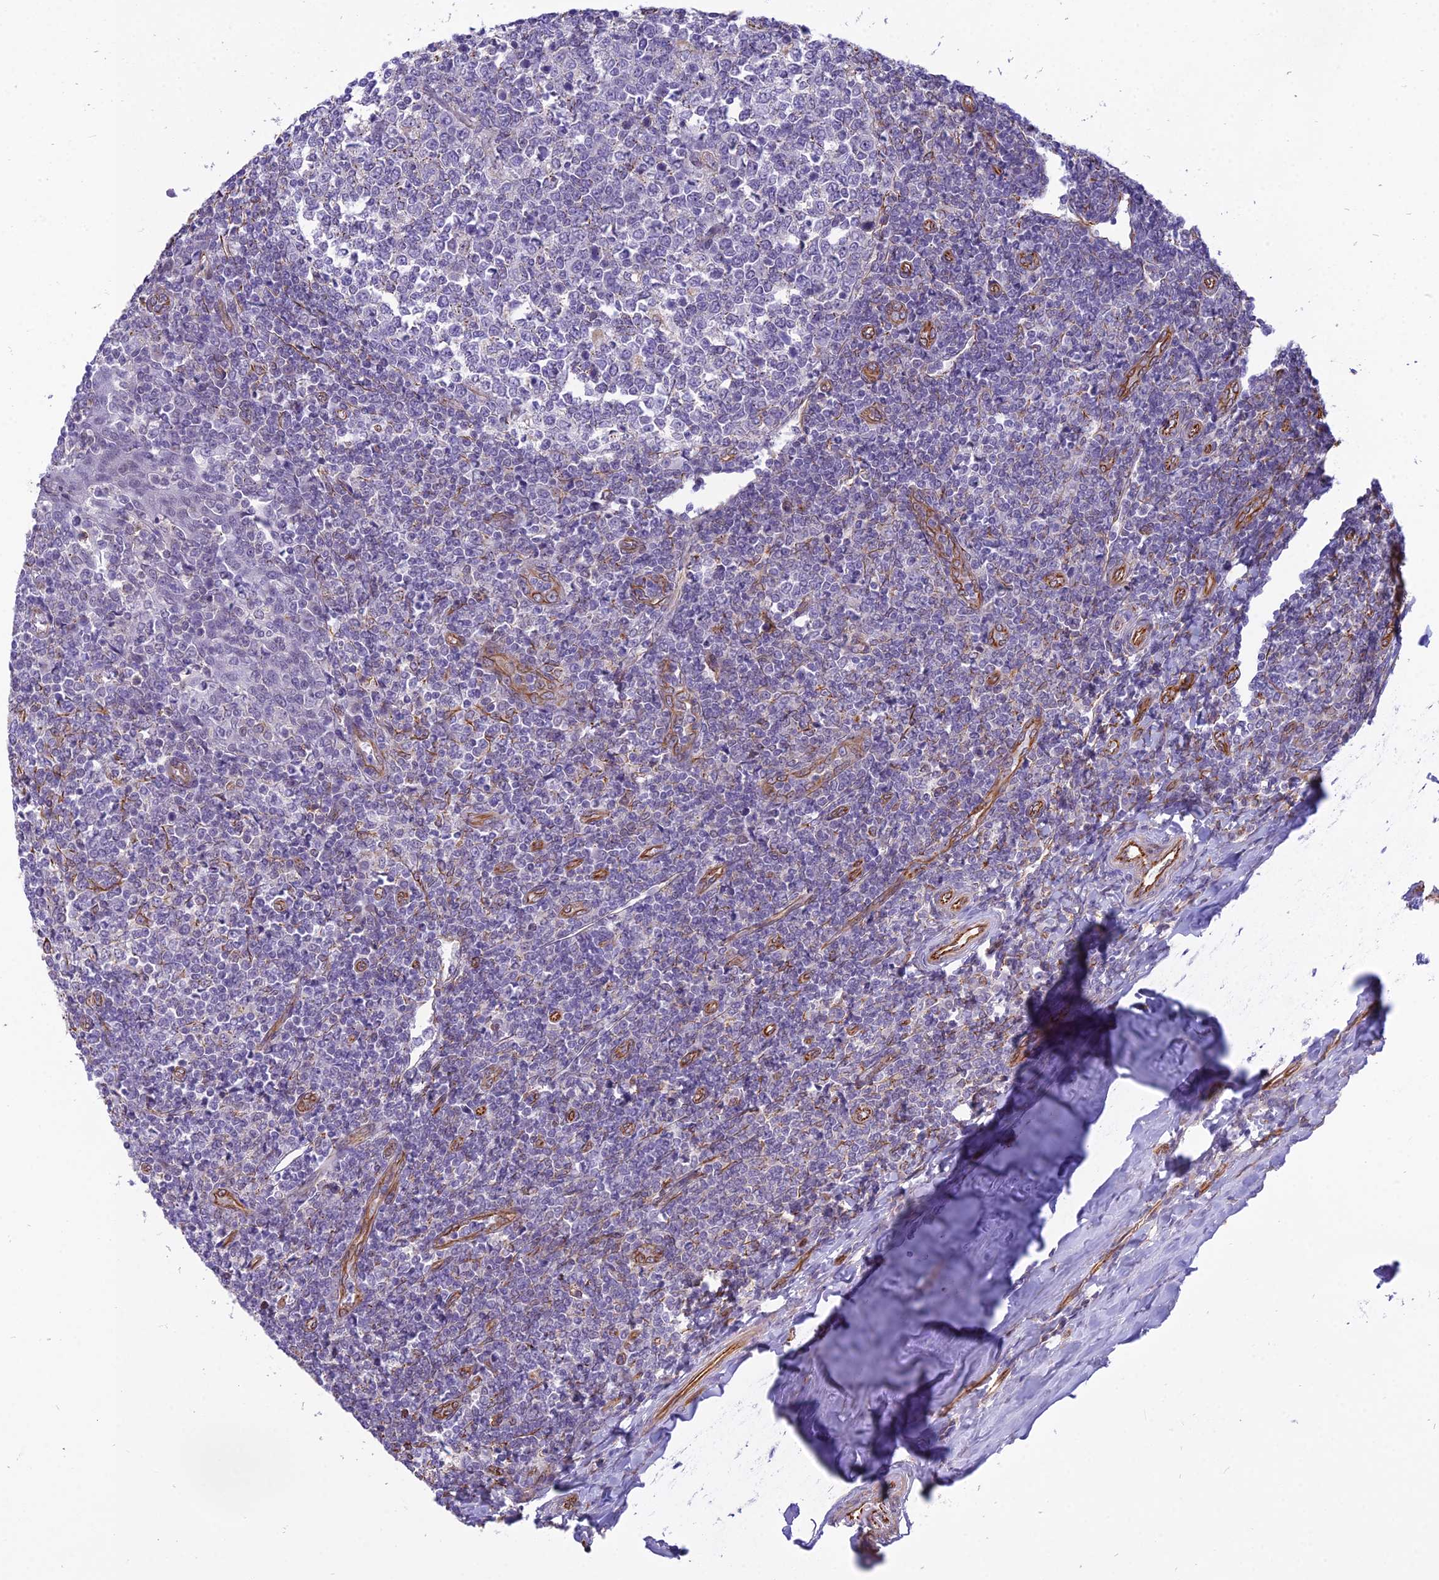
{"staining": {"intensity": "moderate", "quantity": "25%-75%", "location": "cytoplasmic/membranous"}, "tissue": "tonsil", "cell_type": "Germinal center cells", "image_type": "normal", "snomed": [{"axis": "morphology", "description": "Normal tissue, NOS"}, {"axis": "topography", "description": "Tonsil"}], "caption": "The micrograph displays immunohistochemical staining of normal tonsil. There is moderate cytoplasmic/membranous expression is identified in approximately 25%-75% of germinal center cells. The staining was performed using DAB to visualize the protein expression in brown, while the nuclei were stained in blue with hematoxylin (Magnification: 20x).", "gene": "SAPCD2", "patient": {"sex": "female", "age": 19}}